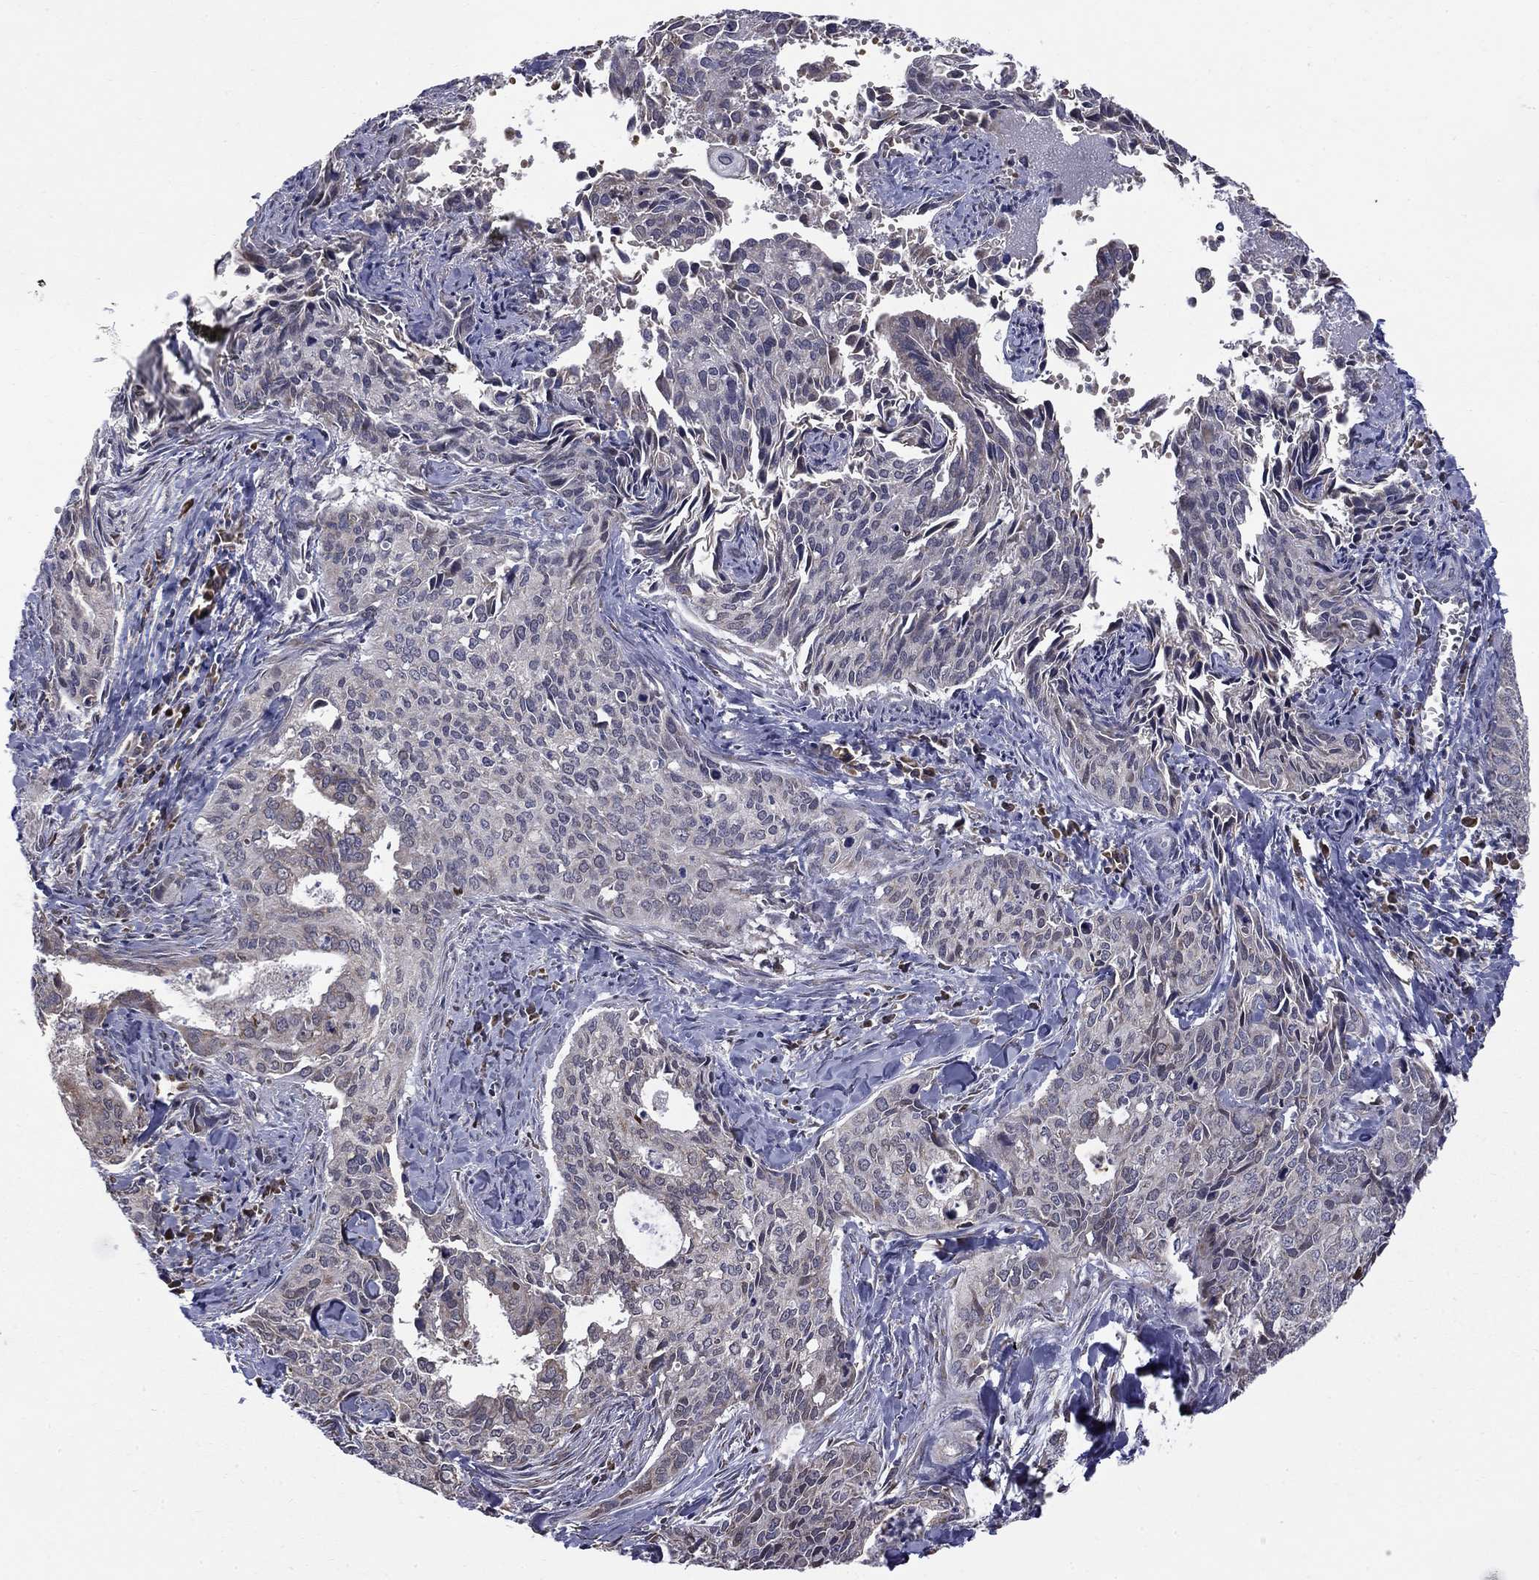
{"staining": {"intensity": "negative", "quantity": "none", "location": "none"}, "tissue": "cervical cancer", "cell_type": "Tumor cells", "image_type": "cancer", "snomed": [{"axis": "morphology", "description": "Squamous cell carcinoma, NOS"}, {"axis": "topography", "description": "Cervix"}], "caption": "IHC photomicrograph of cervical cancer (squamous cell carcinoma) stained for a protein (brown), which displays no expression in tumor cells.", "gene": "HSPB2", "patient": {"sex": "female", "age": 29}}